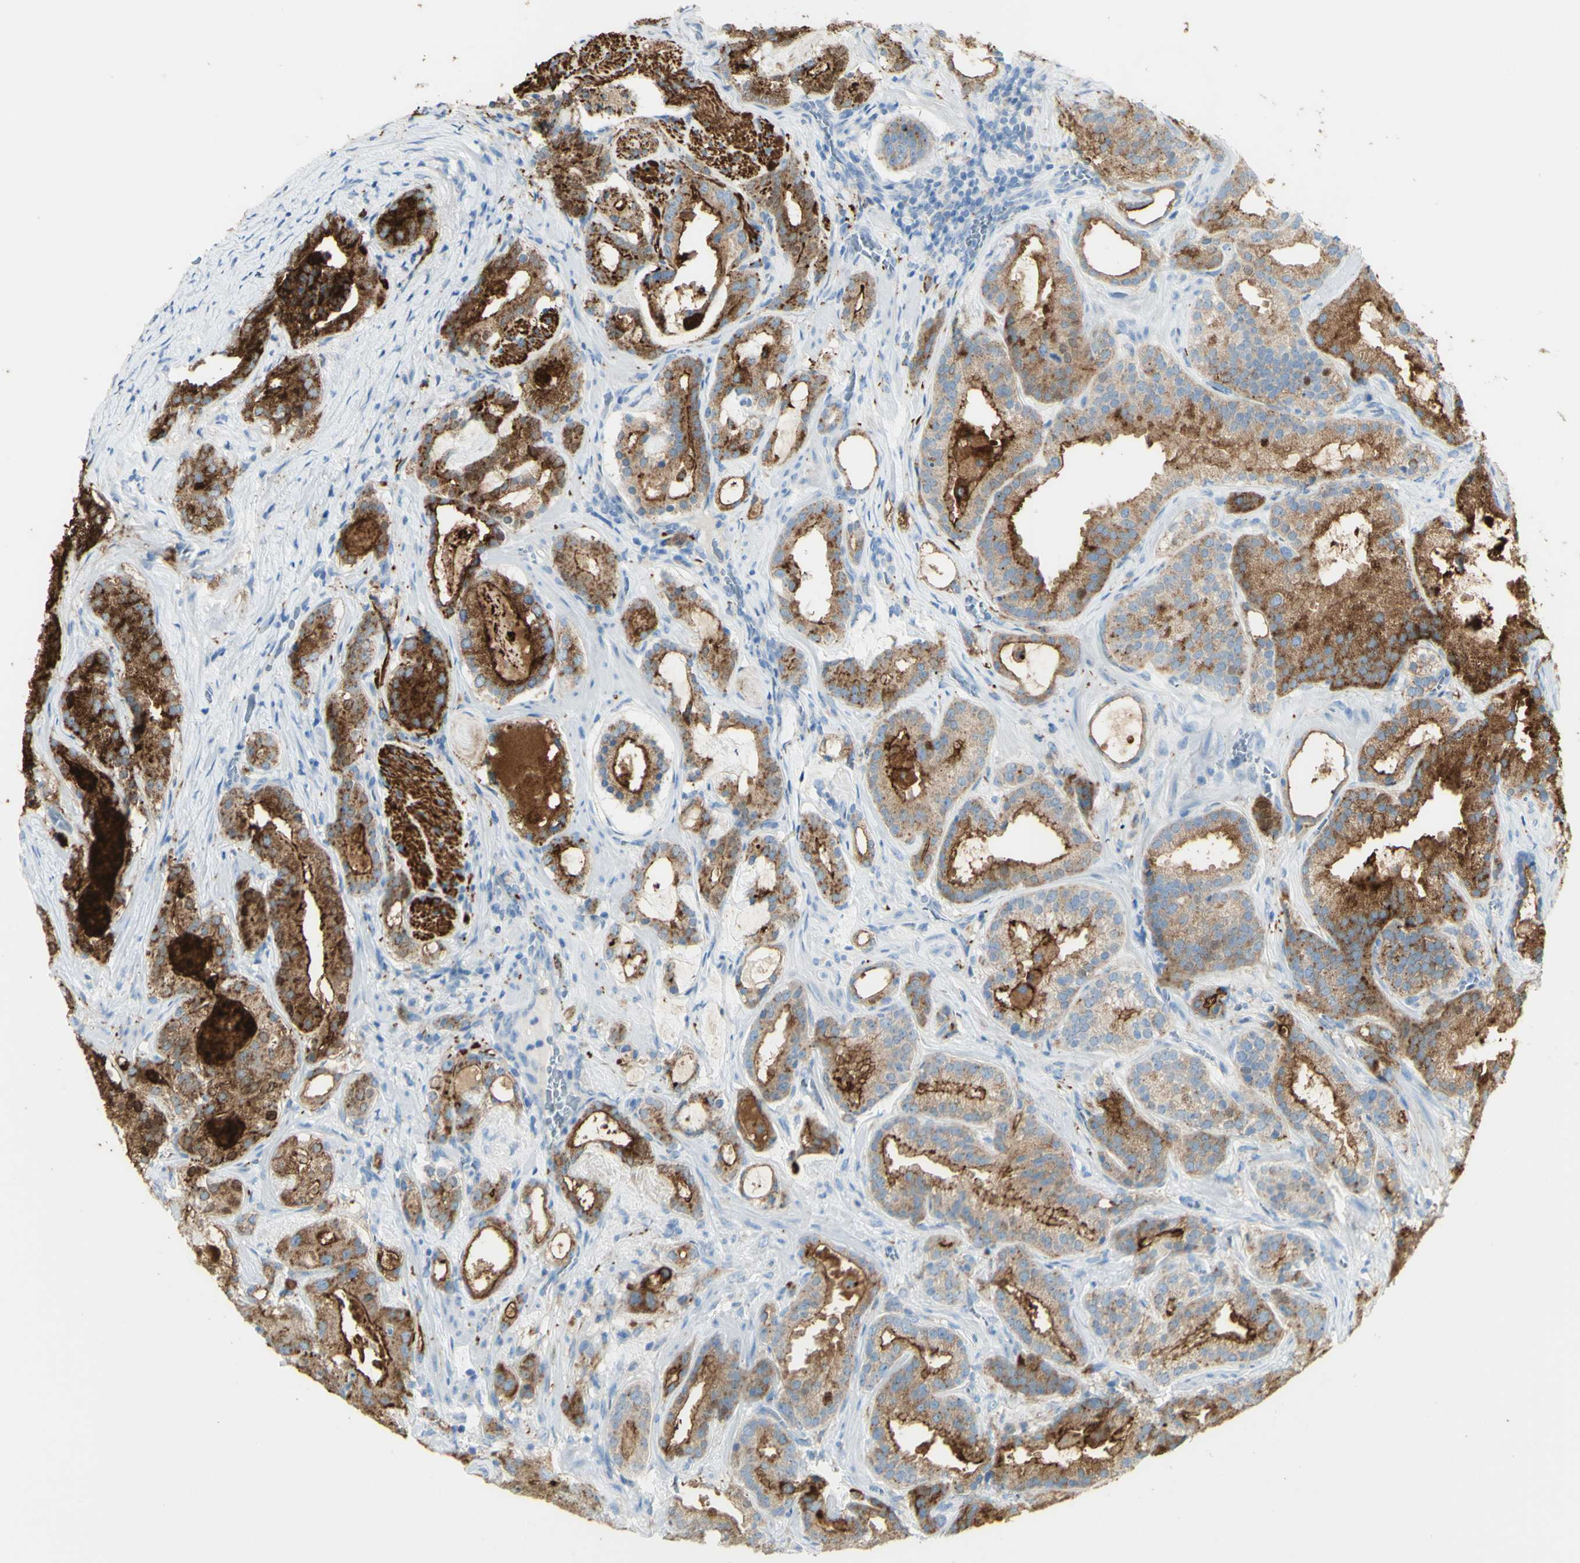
{"staining": {"intensity": "strong", "quantity": "25%-75%", "location": "cytoplasmic/membranous"}, "tissue": "prostate cancer", "cell_type": "Tumor cells", "image_type": "cancer", "snomed": [{"axis": "morphology", "description": "Adenocarcinoma, Low grade"}, {"axis": "topography", "description": "Prostate"}], "caption": "DAB immunohistochemical staining of human low-grade adenocarcinoma (prostate) exhibits strong cytoplasmic/membranous protein positivity in approximately 25%-75% of tumor cells. Using DAB (brown) and hematoxylin (blue) stains, captured at high magnification using brightfield microscopy.", "gene": "TSPAN1", "patient": {"sex": "male", "age": 59}}